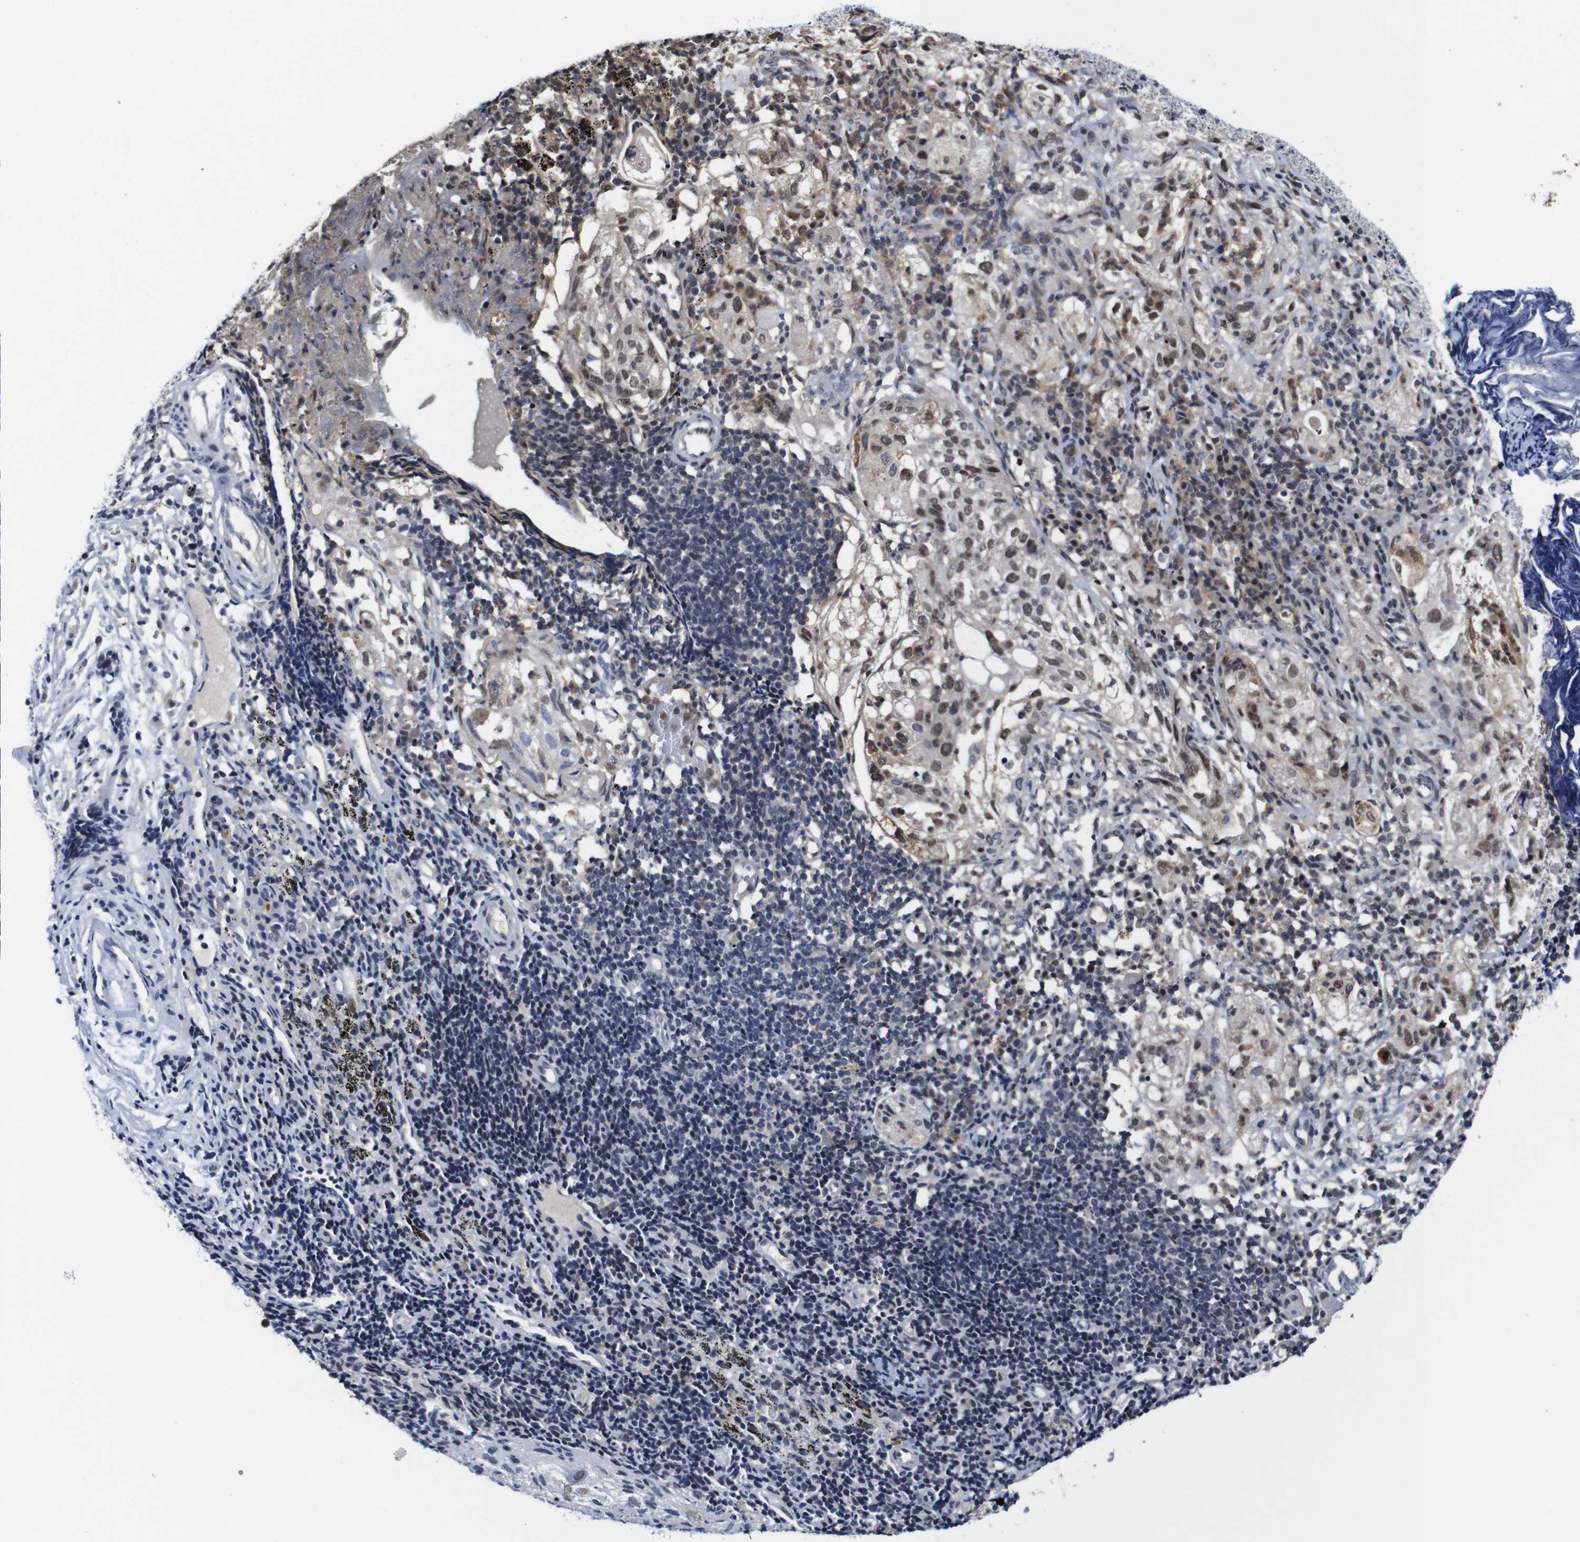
{"staining": {"intensity": "moderate", "quantity": "25%-75%", "location": "nuclear"}, "tissue": "lung cancer", "cell_type": "Tumor cells", "image_type": "cancer", "snomed": [{"axis": "morphology", "description": "Inflammation, NOS"}, {"axis": "morphology", "description": "Squamous cell carcinoma, NOS"}, {"axis": "topography", "description": "Lymph node"}, {"axis": "topography", "description": "Soft tissue"}, {"axis": "topography", "description": "Lung"}], "caption": "Human squamous cell carcinoma (lung) stained with a brown dye demonstrates moderate nuclear positive expression in about 25%-75% of tumor cells.", "gene": "NTRK3", "patient": {"sex": "male", "age": 66}}